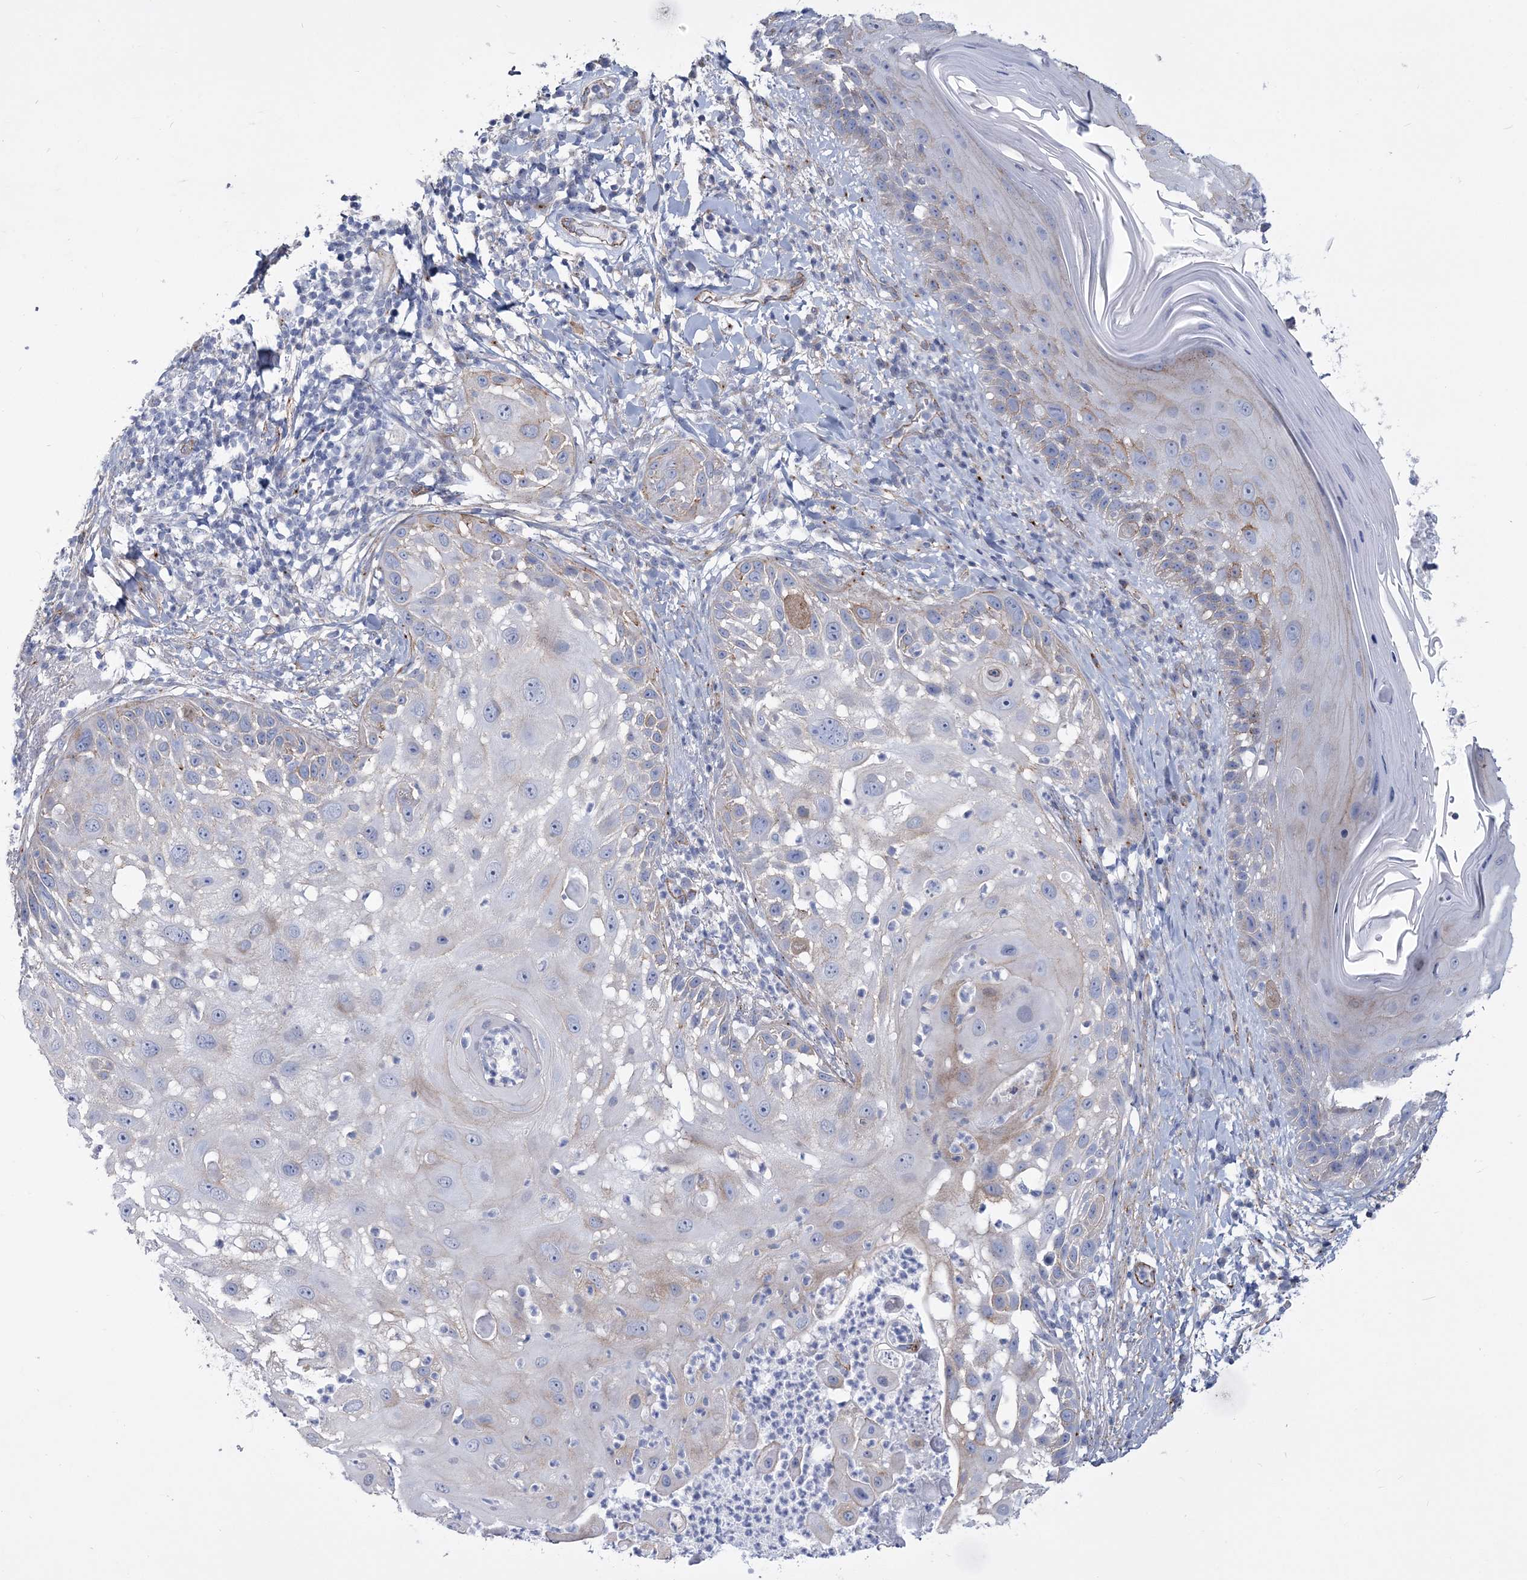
{"staining": {"intensity": "weak", "quantity": "<25%", "location": "cytoplasmic/membranous"}, "tissue": "skin cancer", "cell_type": "Tumor cells", "image_type": "cancer", "snomed": [{"axis": "morphology", "description": "Squamous cell carcinoma, NOS"}, {"axis": "topography", "description": "Skin"}], "caption": "Tumor cells are negative for brown protein staining in squamous cell carcinoma (skin).", "gene": "RAB11FIP5", "patient": {"sex": "female", "age": 44}}